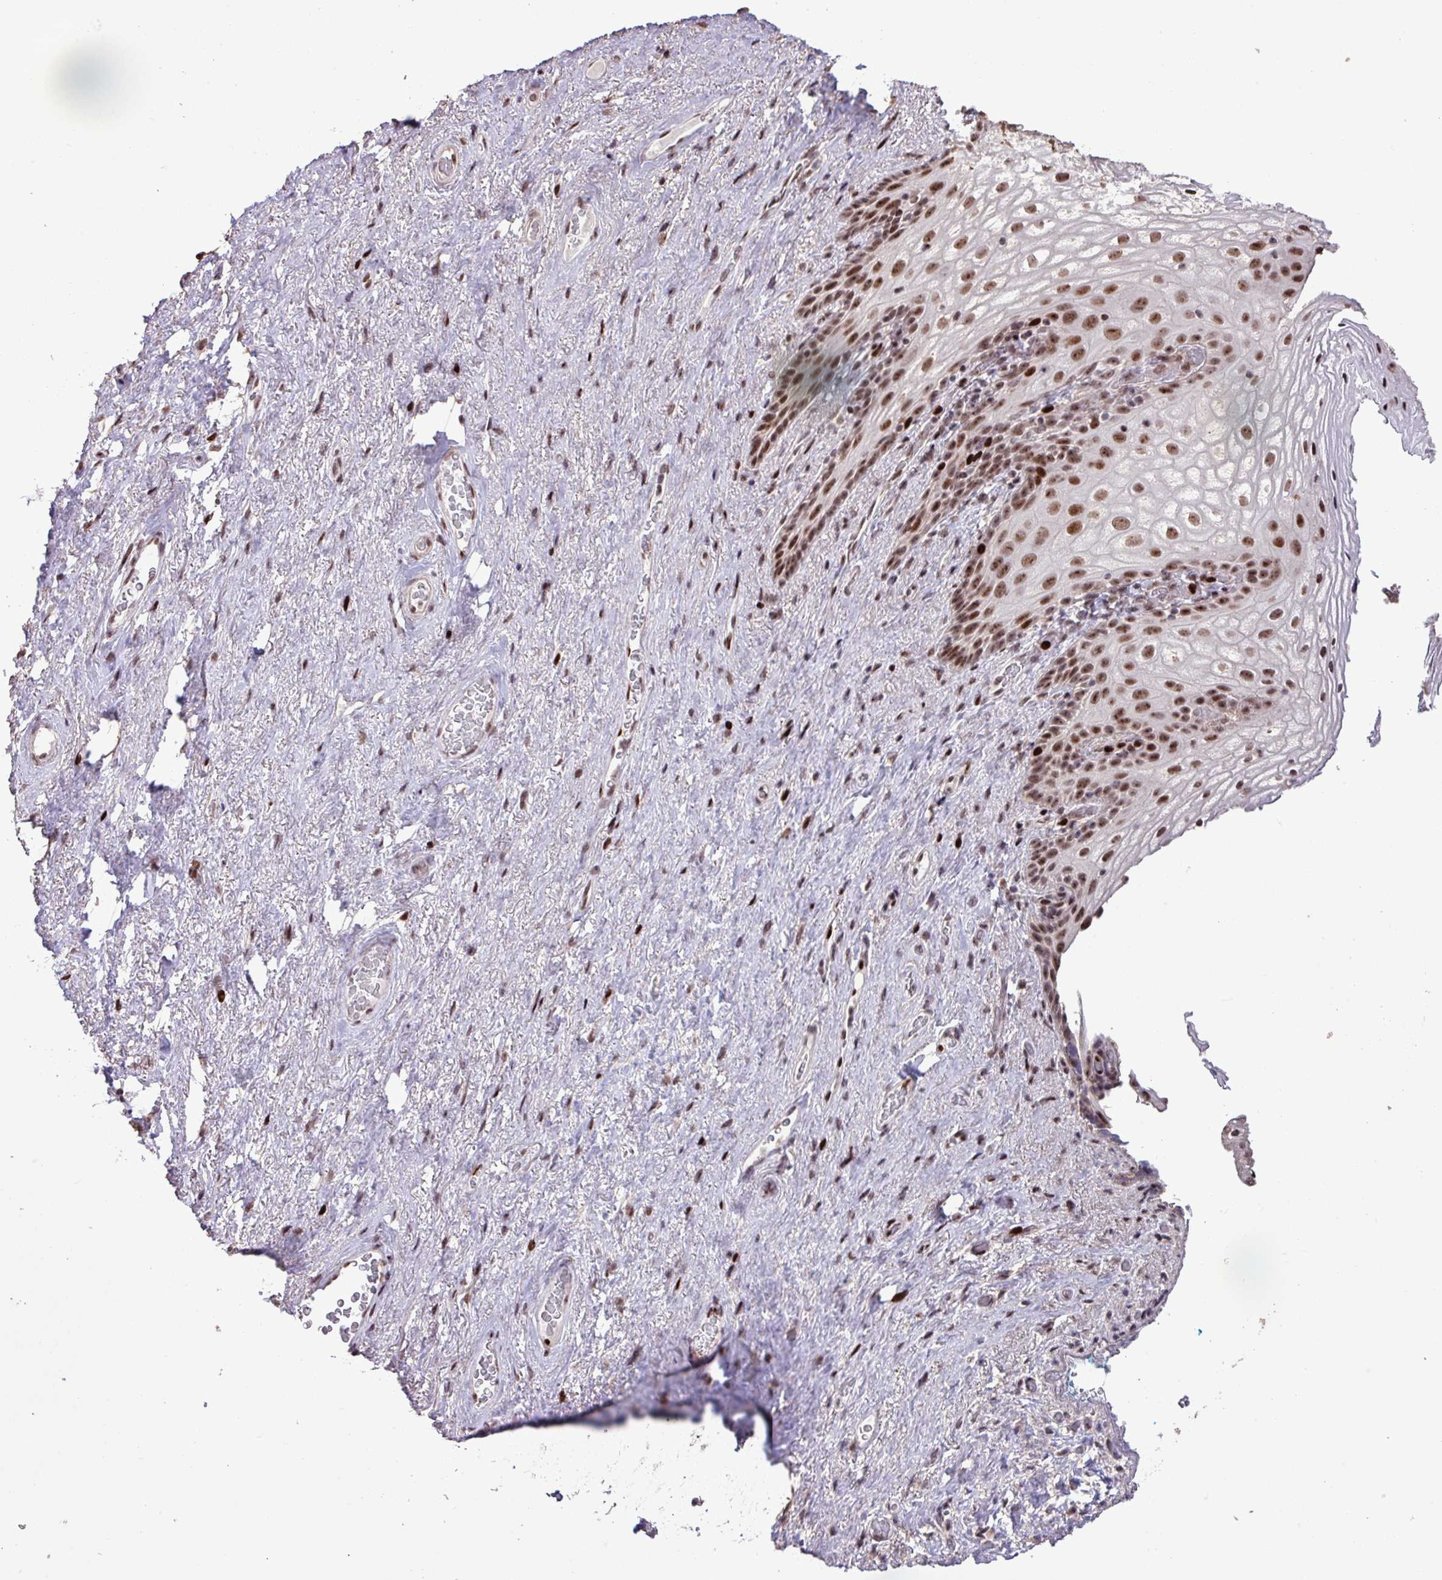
{"staining": {"intensity": "moderate", "quantity": ">75%", "location": "nuclear"}, "tissue": "vagina", "cell_type": "Squamous epithelial cells", "image_type": "normal", "snomed": [{"axis": "morphology", "description": "Normal tissue, NOS"}, {"axis": "topography", "description": "Vagina"}, {"axis": "topography", "description": "Peripheral nerve tissue"}], "caption": "Immunohistochemistry (IHC) (DAB (3,3'-diaminobenzidine)) staining of benign vagina reveals moderate nuclear protein positivity in approximately >75% of squamous epithelial cells.", "gene": "ZNF709", "patient": {"sex": "female", "age": 71}}